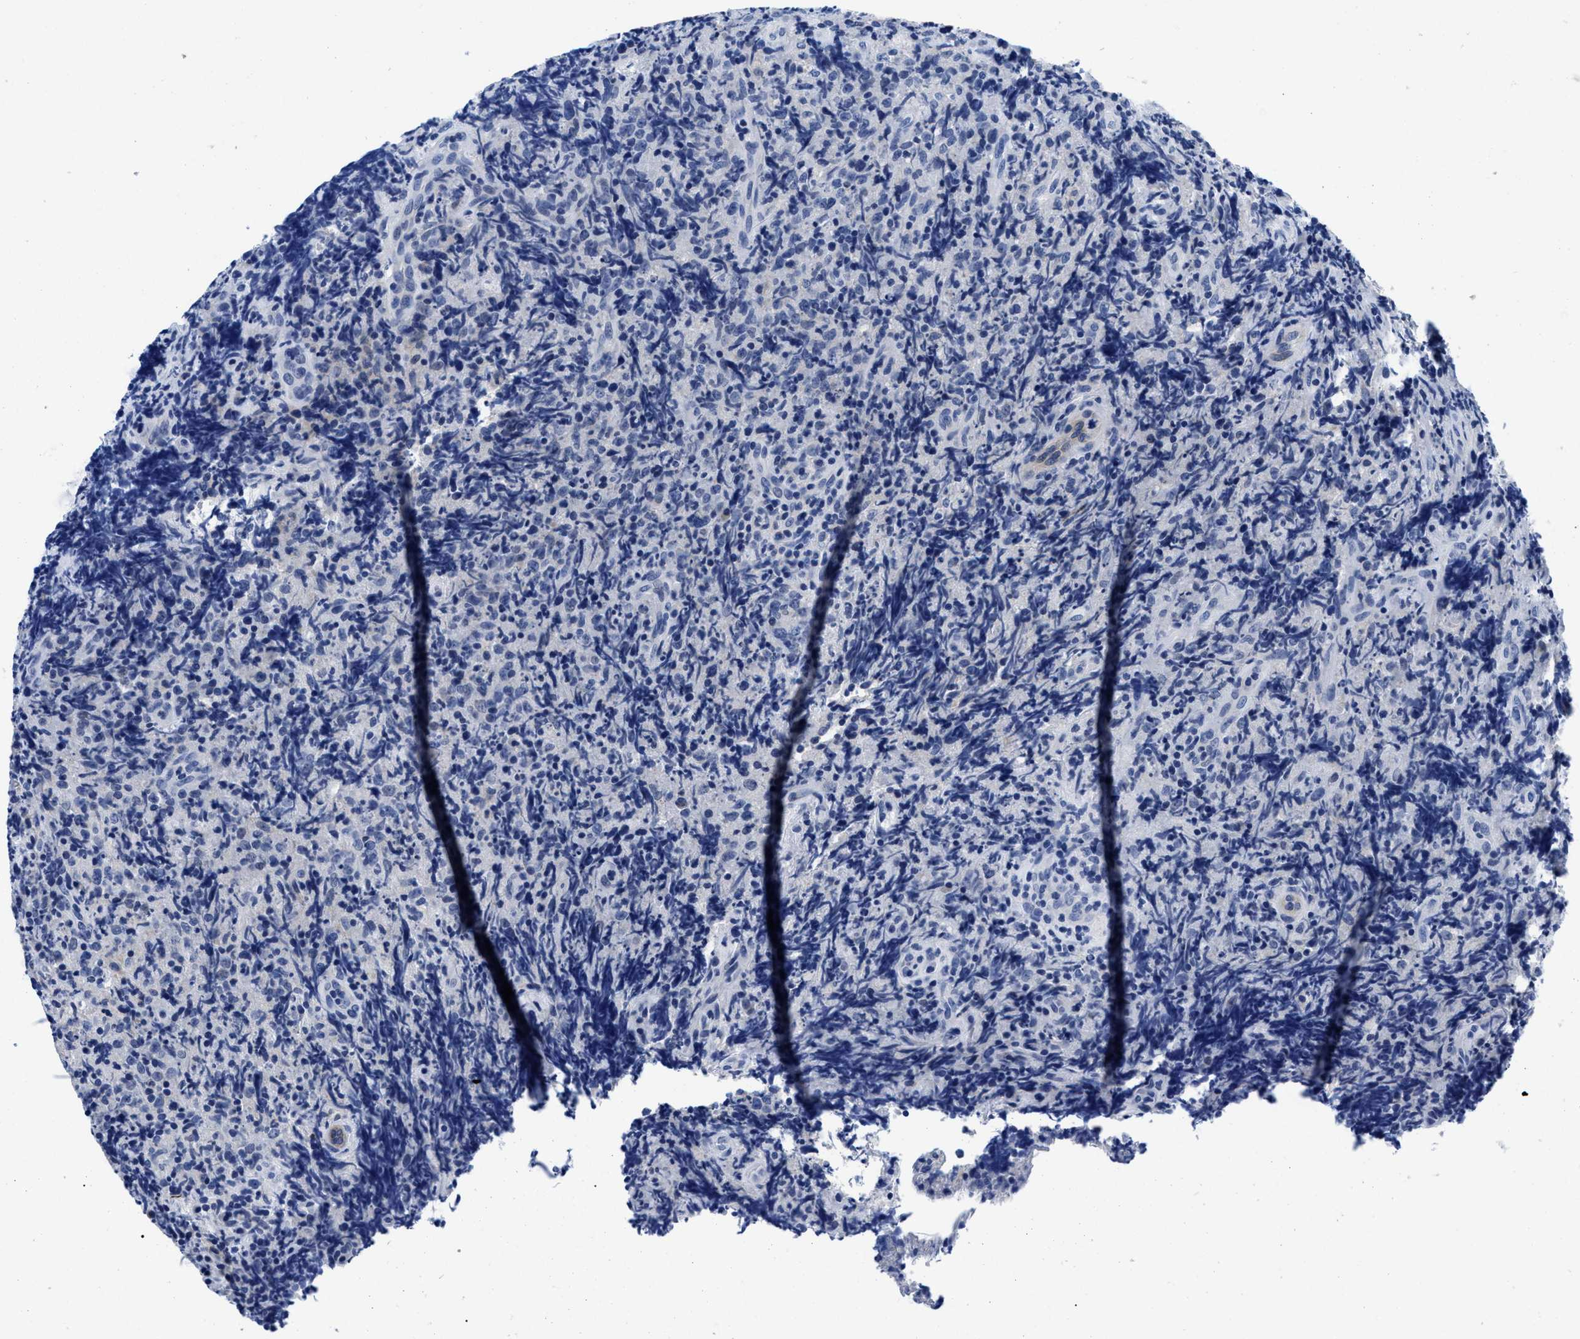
{"staining": {"intensity": "negative", "quantity": "none", "location": "none"}, "tissue": "lymphoma", "cell_type": "Tumor cells", "image_type": "cancer", "snomed": [{"axis": "morphology", "description": "Malignant lymphoma, non-Hodgkin's type, High grade"}, {"axis": "topography", "description": "Tonsil"}], "caption": "Lymphoma was stained to show a protein in brown. There is no significant positivity in tumor cells. (Stains: DAB (3,3'-diaminobenzidine) IHC with hematoxylin counter stain, Microscopy: brightfield microscopy at high magnification).", "gene": "SLC35F1", "patient": {"sex": "female", "age": 36}}